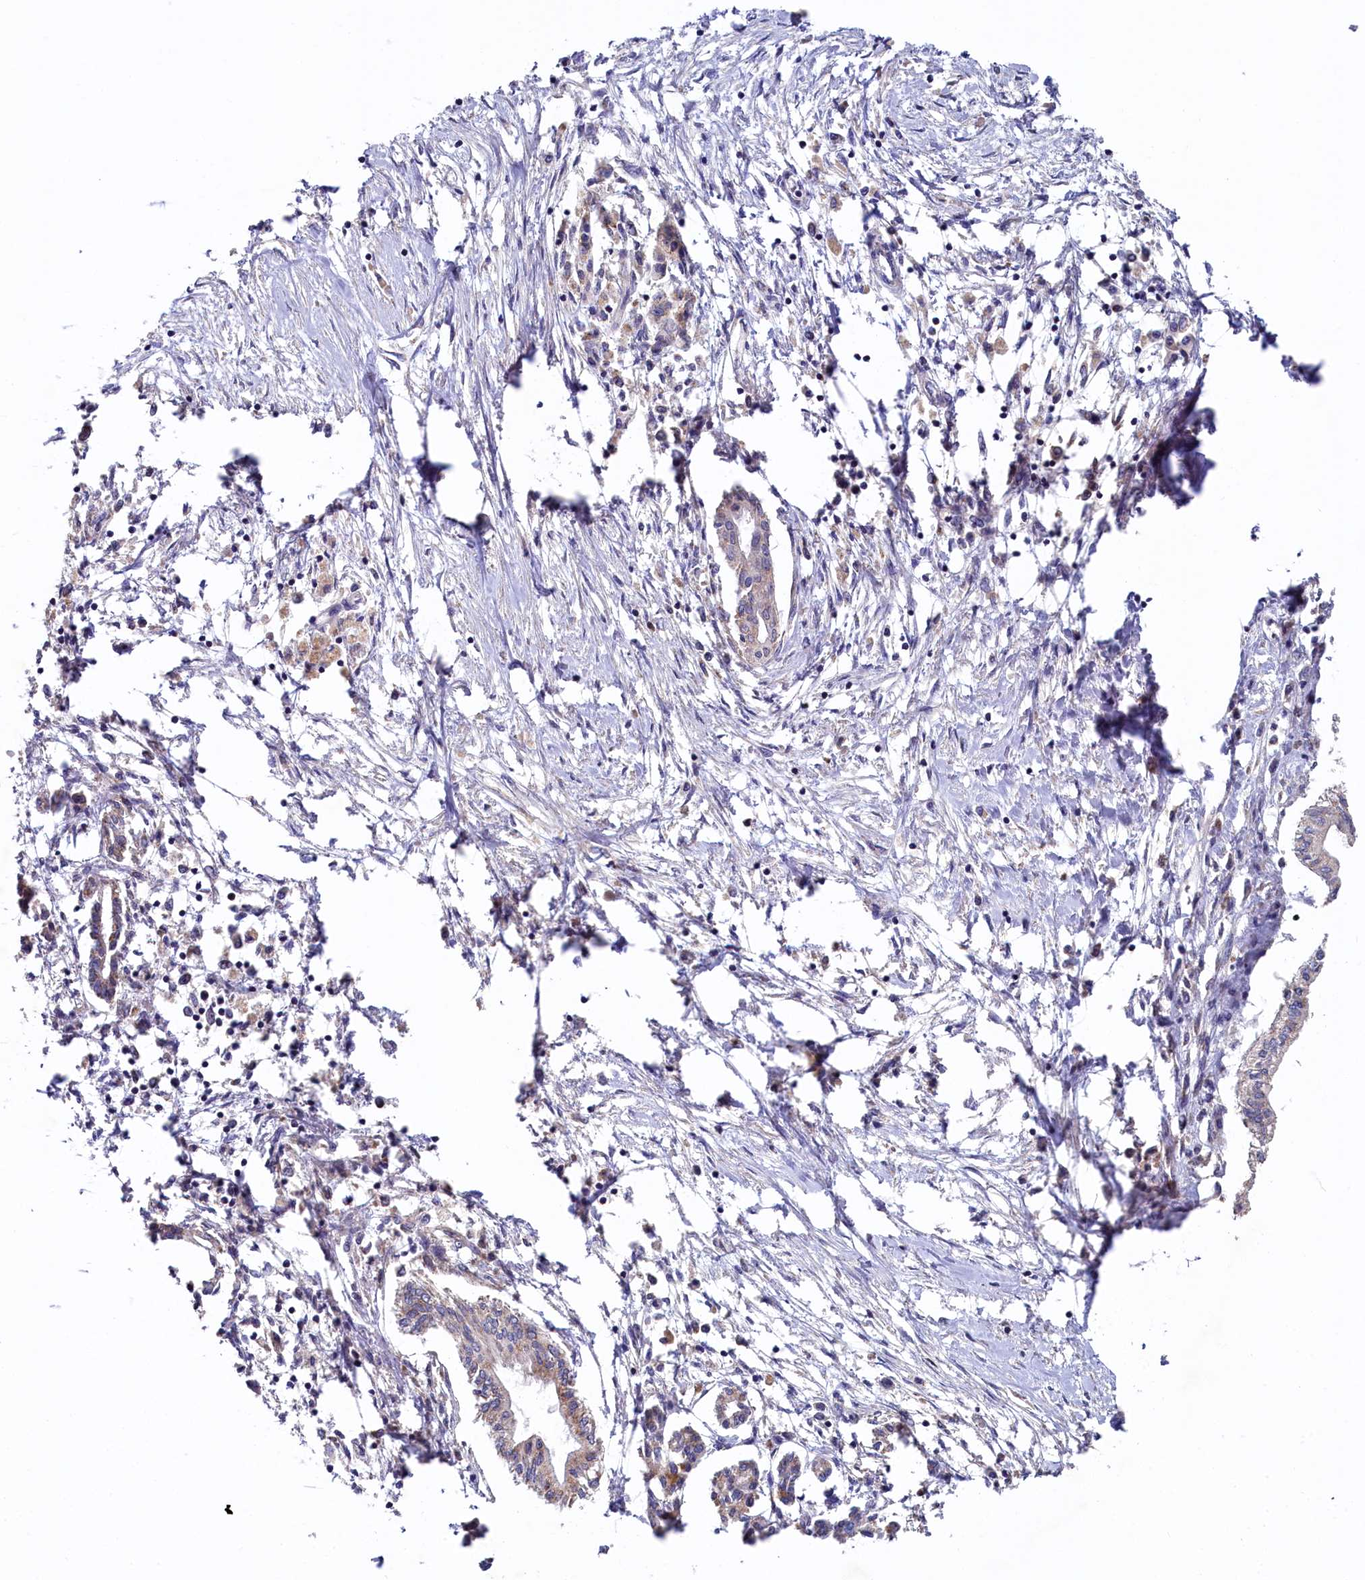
{"staining": {"intensity": "weak", "quantity": "<25%", "location": "cytoplasmic/membranous"}, "tissue": "pancreatic cancer", "cell_type": "Tumor cells", "image_type": "cancer", "snomed": [{"axis": "morphology", "description": "Adenocarcinoma, NOS"}, {"axis": "topography", "description": "Pancreas"}], "caption": "IHC of adenocarcinoma (pancreatic) reveals no expression in tumor cells.", "gene": "SPINK9", "patient": {"sex": "female", "age": 50}}